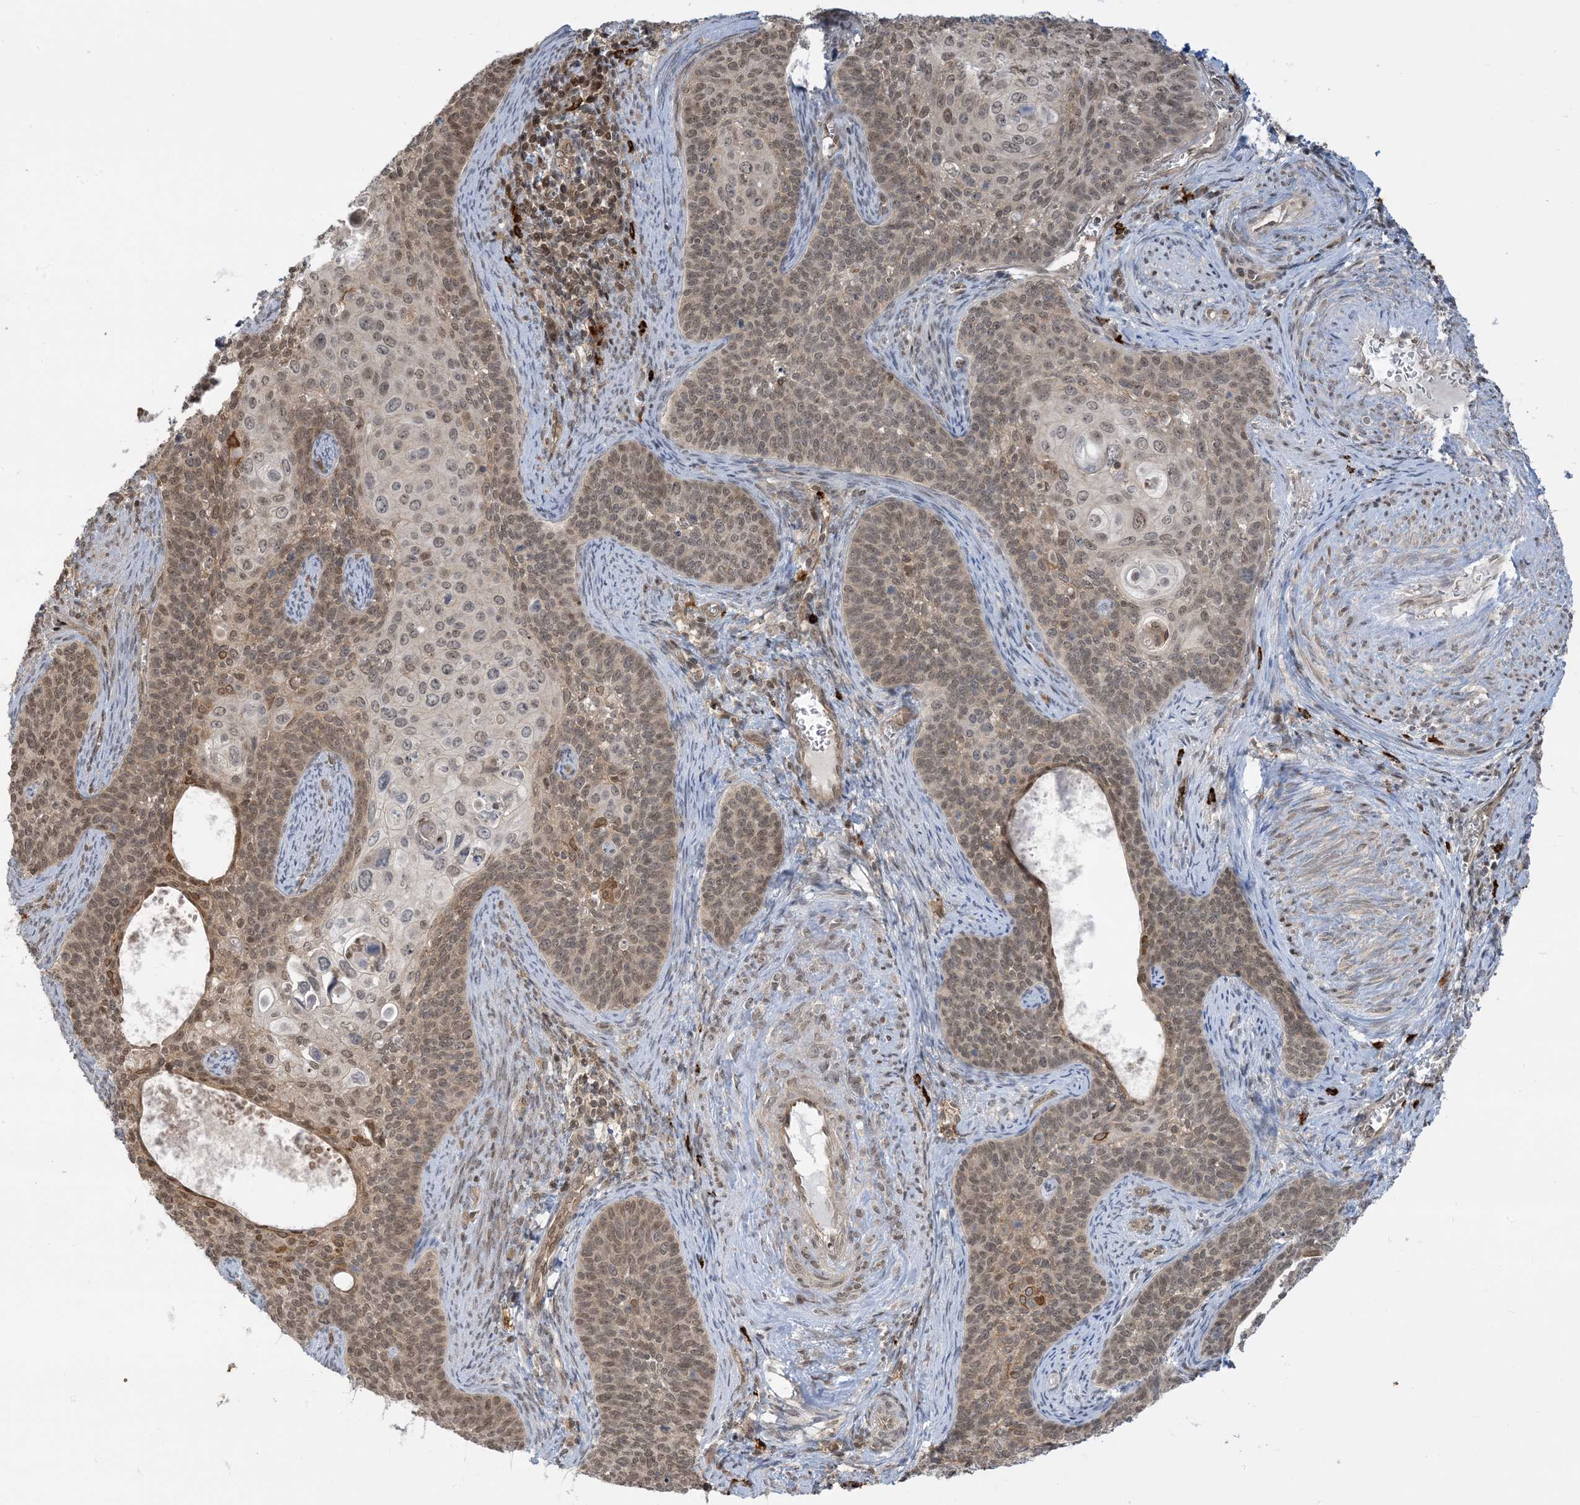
{"staining": {"intensity": "weak", "quantity": ">75%", "location": "nuclear"}, "tissue": "cervical cancer", "cell_type": "Tumor cells", "image_type": "cancer", "snomed": [{"axis": "morphology", "description": "Squamous cell carcinoma, NOS"}, {"axis": "topography", "description": "Cervix"}], "caption": "Human cervical cancer (squamous cell carcinoma) stained with a protein marker demonstrates weak staining in tumor cells.", "gene": "PPP1R7", "patient": {"sex": "female", "age": 33}}